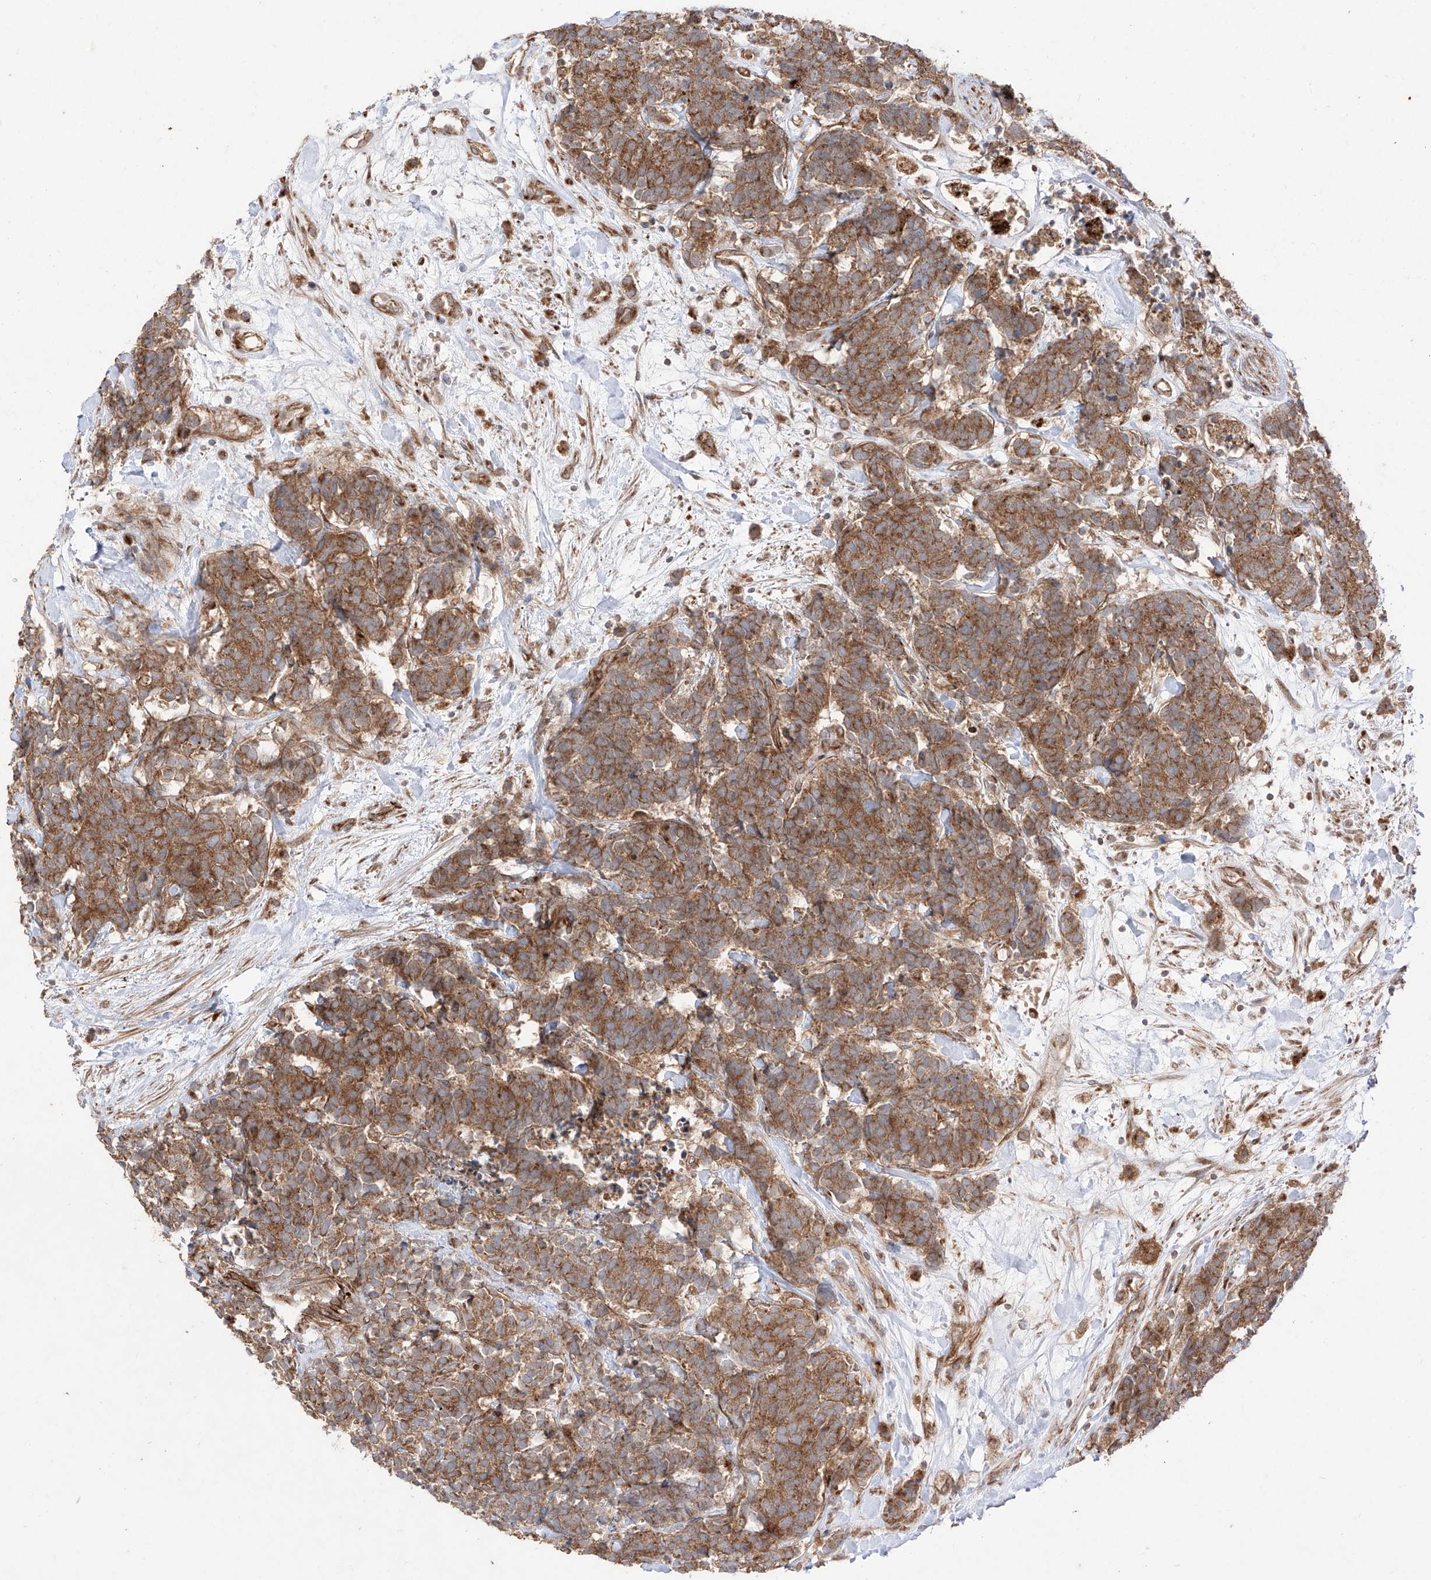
{"staining": {"intensity": "moderate", "quantity": ">75%", "location": "cytoplasmic/membranous"}, "tissue": "carcinoid", "cell_type": "Tumor cells", "image_type": "cancer", "snomed": [{"axis": "morphology", "description": "Carcinoma, NOS"}, {"axis": "morphology", "description": "Carcinoid, malignant, NOS"}, {"axis": "topography", "description": "Urinary bladder"}], "caption": "A brown stain labels moderate cytoplasmic/membranous staining of a protein in carcinoid tumor cells. (DAB IHC with brightfield microscopy, high magnification).", "gene": "YKT6", "patient": {"sex": "male", "age": 57}}